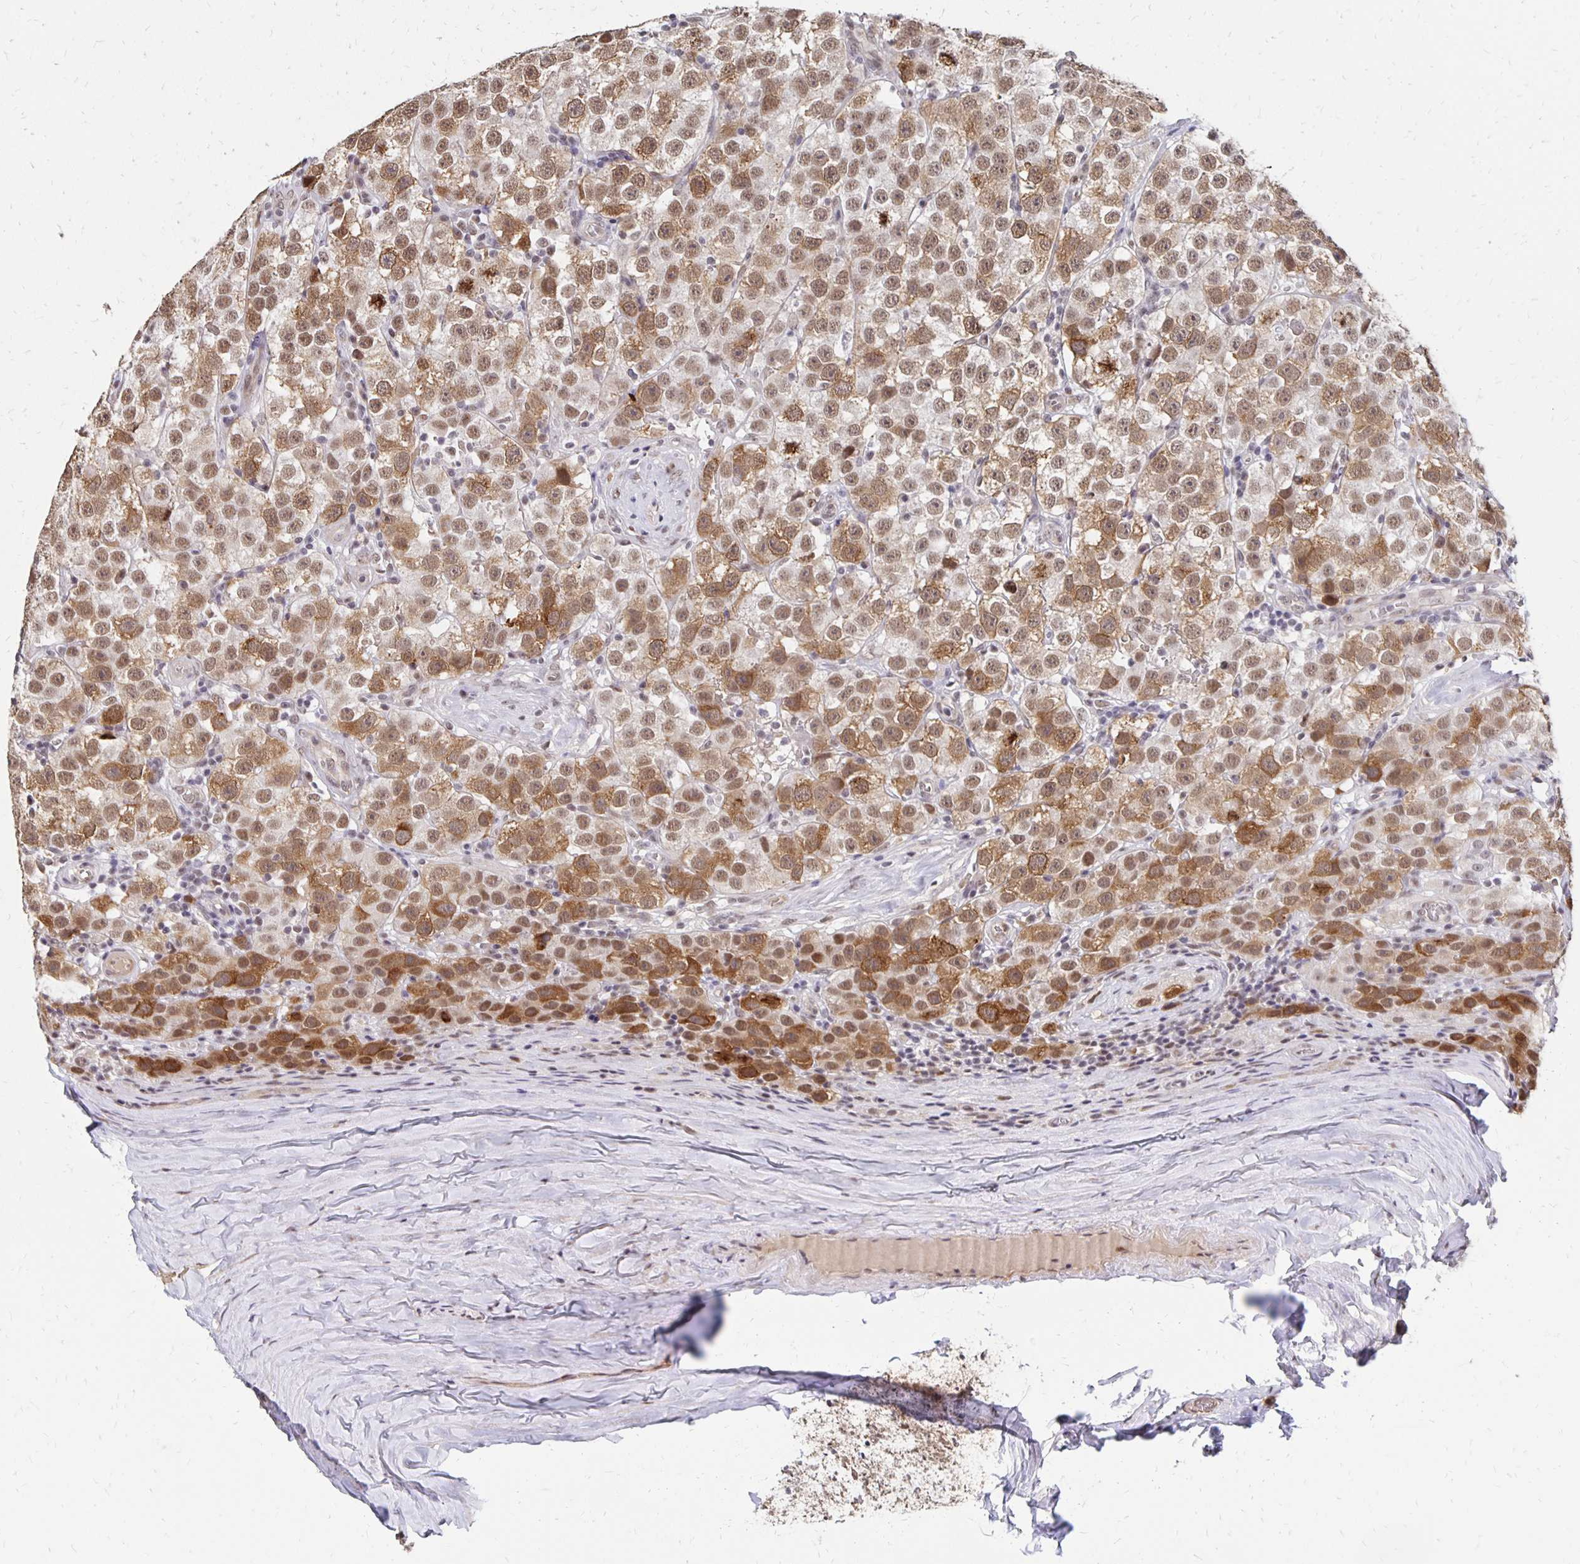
{"staining": {"intensity": "moderate", "quantity": ">75%", "location": "nuclear"}, "tissue": "testis cancer", "cell_type": "Tumor cells", "image_type": "cancer", "snomed": [{"axis": "morphology", "description": "Seminoma, NOS"}, {"axis": "topography", "description": "Testis"}], "caption": "Moderate nuclear protein expression is identified in approximately >75% of tumor cells in seminoma (testis).", "gene": "CLASRP", "patient": {"sex": "male", "age": 34}}